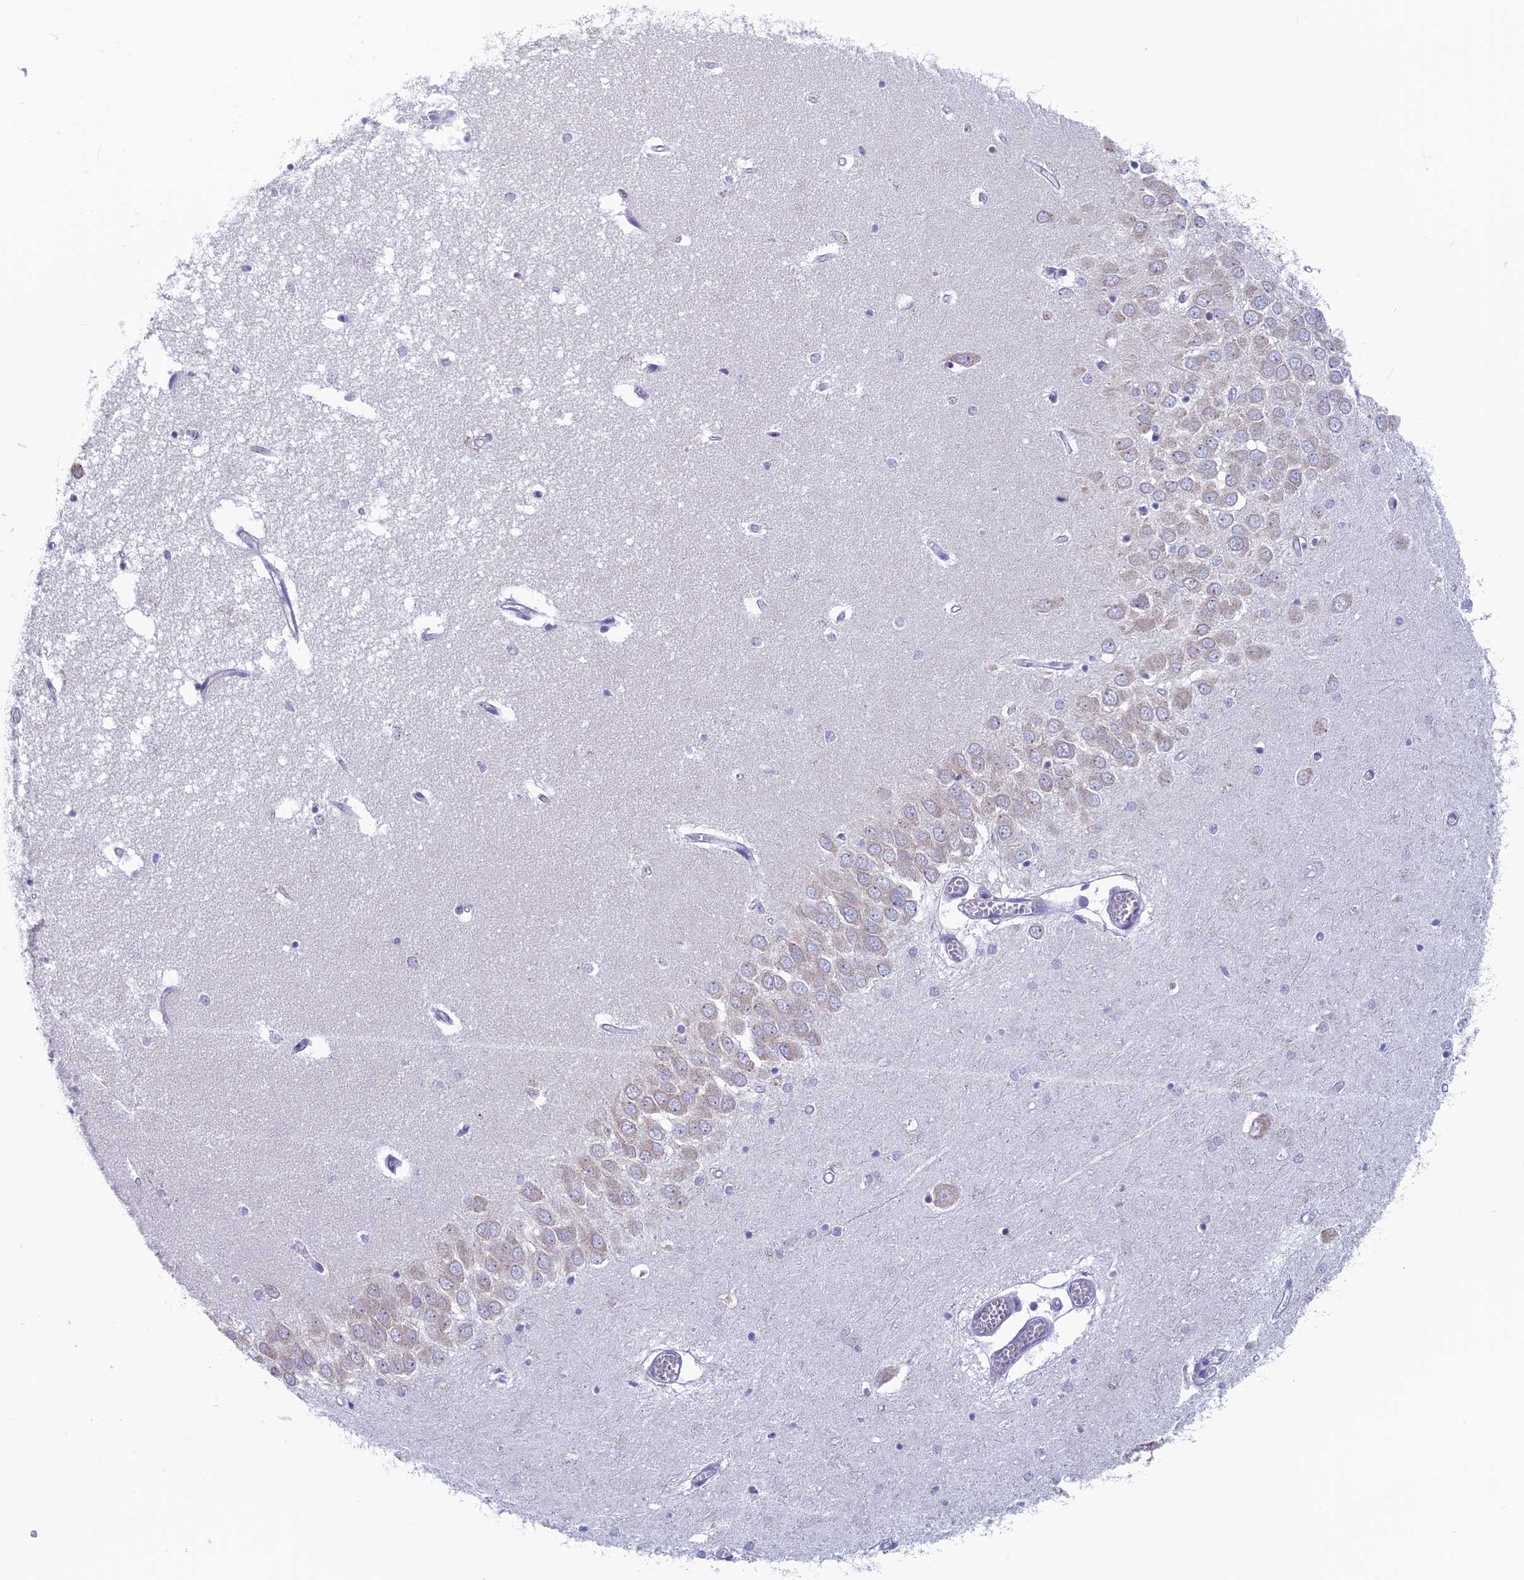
{"staining": {"intensity": "negative", "quantity": "none", "location": "none"}, "tissue": "hippocampus", "cell_type": "Glial cells", "image_type": "normal", "snomed": [{"axis": "morphology", "description": "Normal tissue, NOS"}, {"axis": "topography", "description": "Hippocampus"}], "caption": "Immunohistochemistry (IHC) image of benign hippocampus: hippocampus stained with DAB (3,3'-diaminobenzidine) displays no significant protein expression in glial cells.", "gene": "MRI1", "patient": {"sex": "male", "age": 70}}